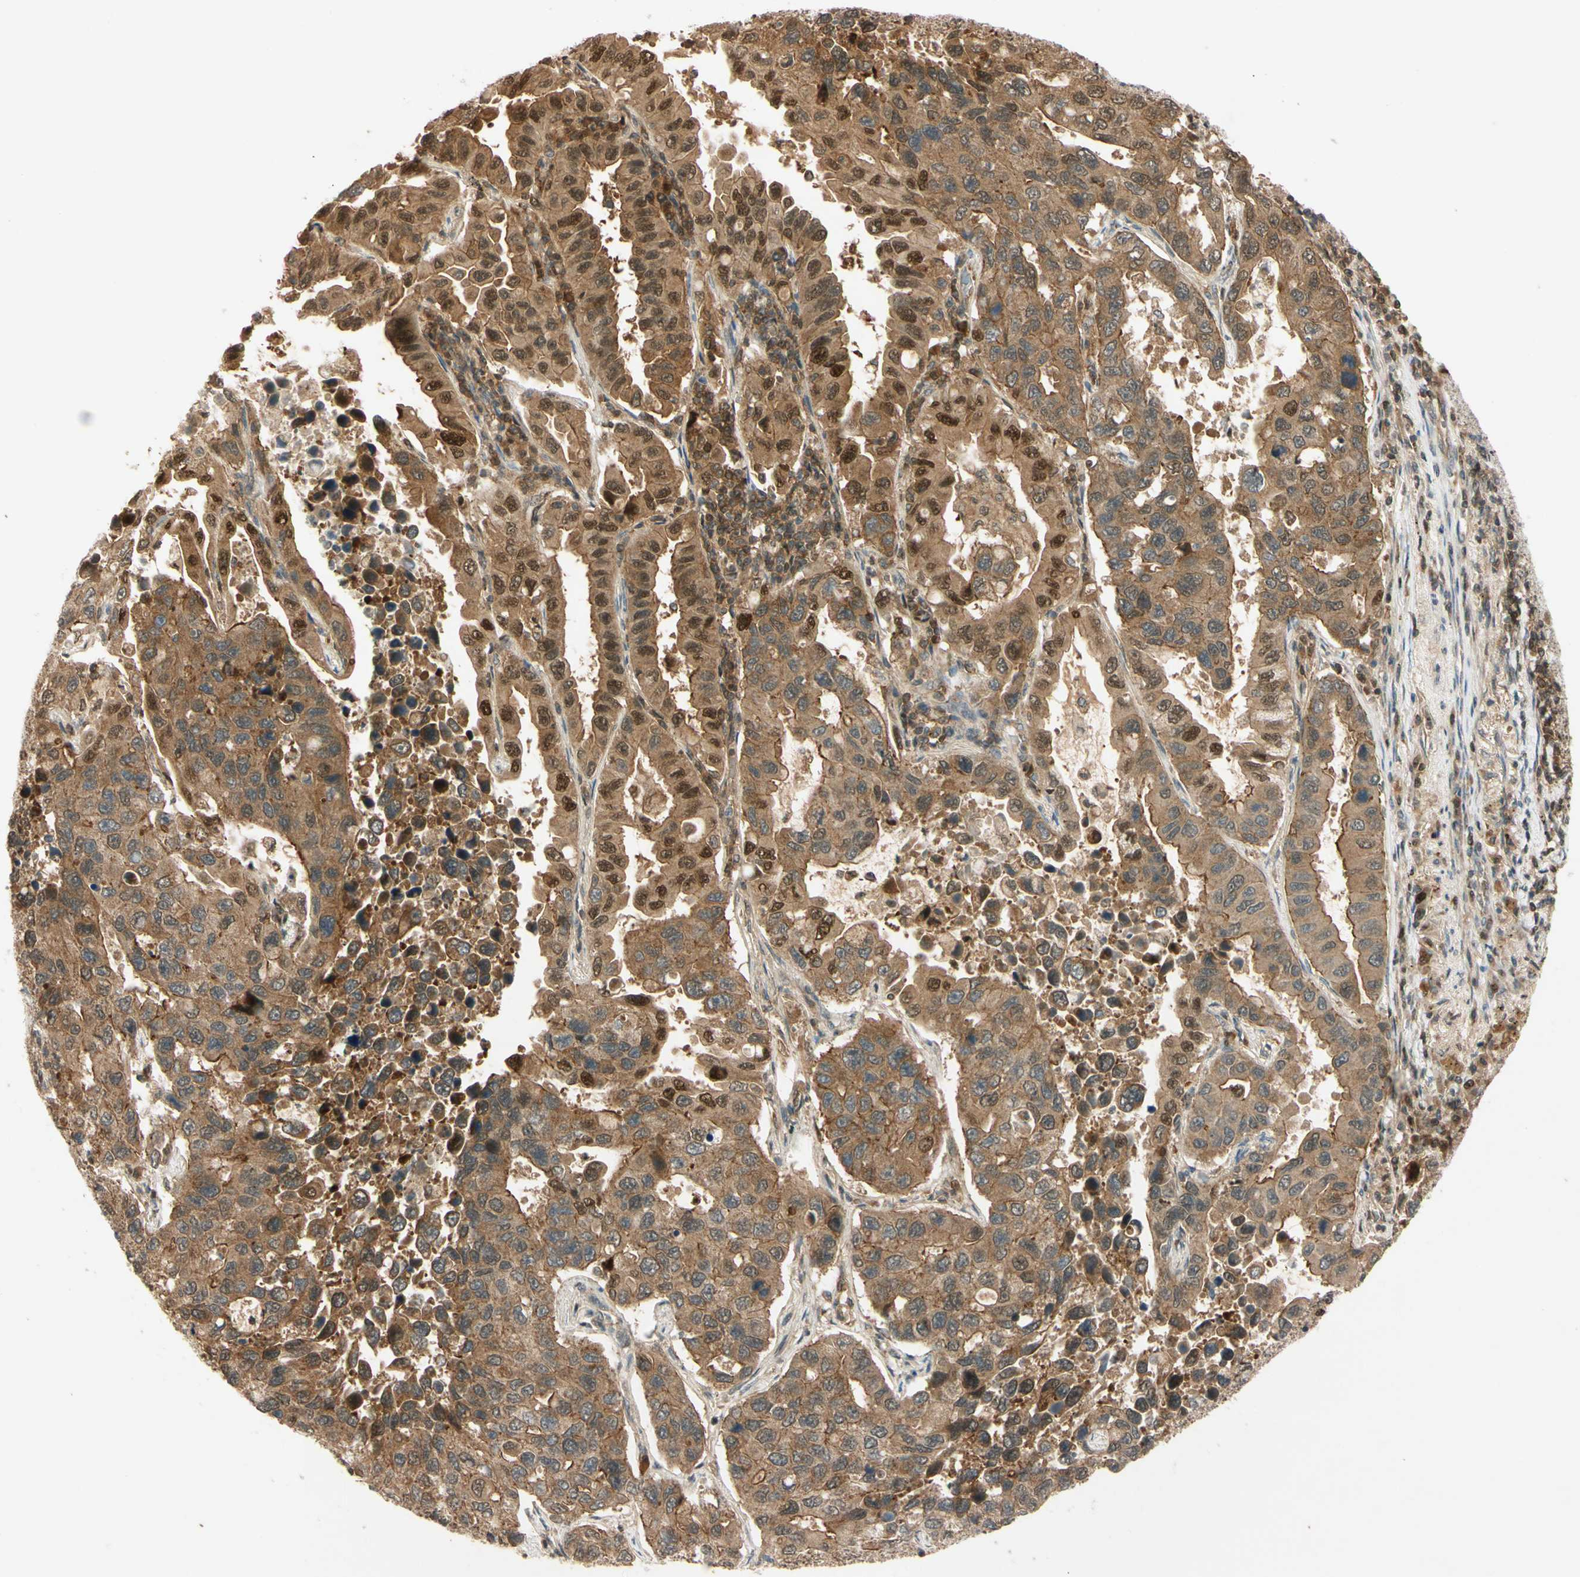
{"staining": {"intensity": "moderate", "quantity": ">75%", "location": "cytoplasmic/membranous,nuclear"}, "tissue": "lung cancer", "cell_type": "Tumor cells", "image_type": "cancer", "snomed": [{"axis": "morphology", "description": "Adenocarcinoma, NOS"}, {"axis": "topography", "description": "Lung"}], "caption": "The immunohistochemical stain shows moderate cytoplasmic/membranous and nuclear expression in tumor cells of lung adenocarcinoma tissue.", "gene": "EPHA8", "patient": {"sex": "male", "age": 64}}